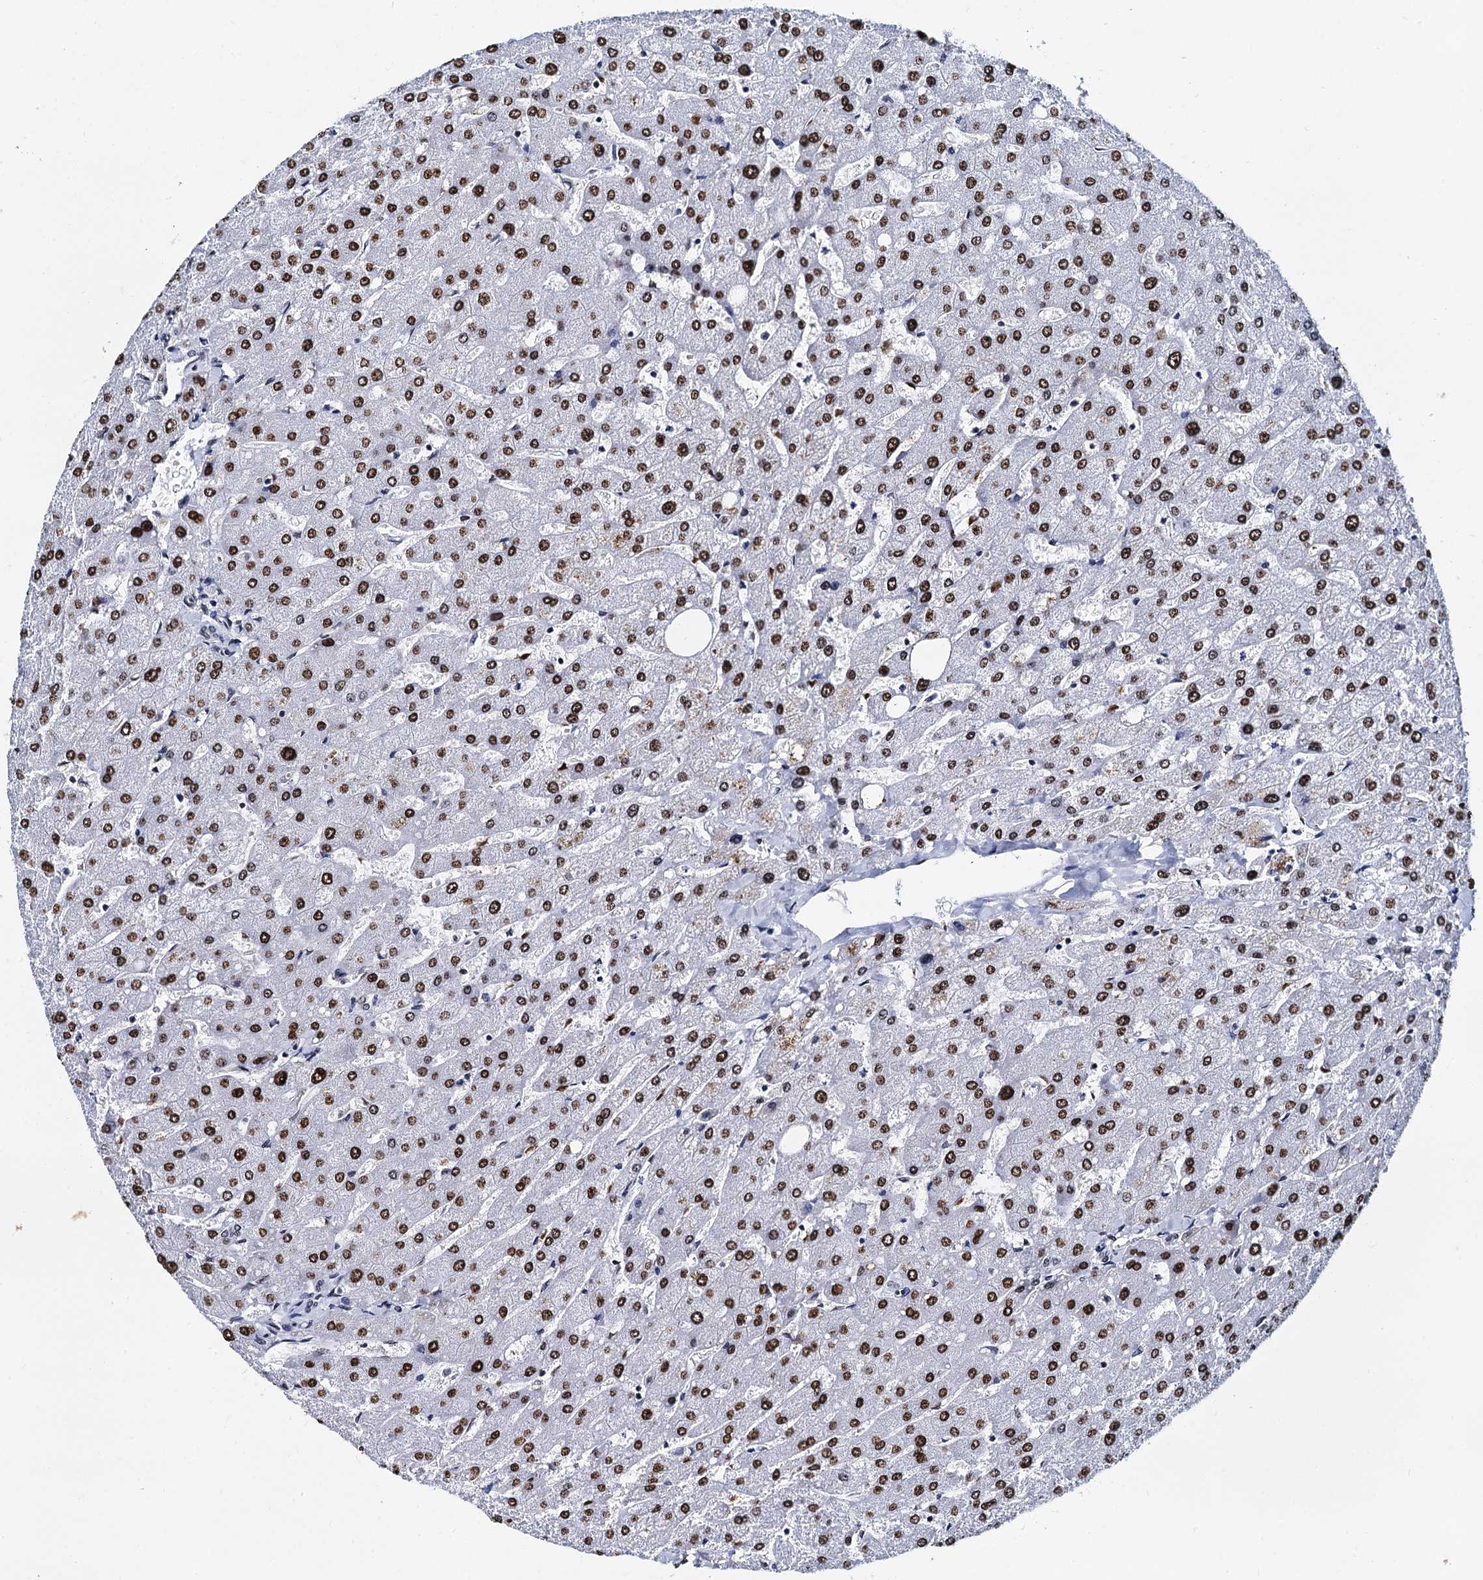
{"staining": {"intensity": "weak", "quantity": "25%-75%", "location": "nuclear"}, "tissue": "liver", "cell_type": "Cholangiocytes", "image_type": "normal", "snomed": [{"axis": "morphology", "description": "Normal tissue, NOS"}, {"axis": "topography", "description": "Liver"}], "caption": "Protein staining of unremarkable liver exhibits weak nuclear staining in about 25%-75% of cholangiocytes.", "gene": "CMAS", "patient": {"sex": "male", "age": 55}}